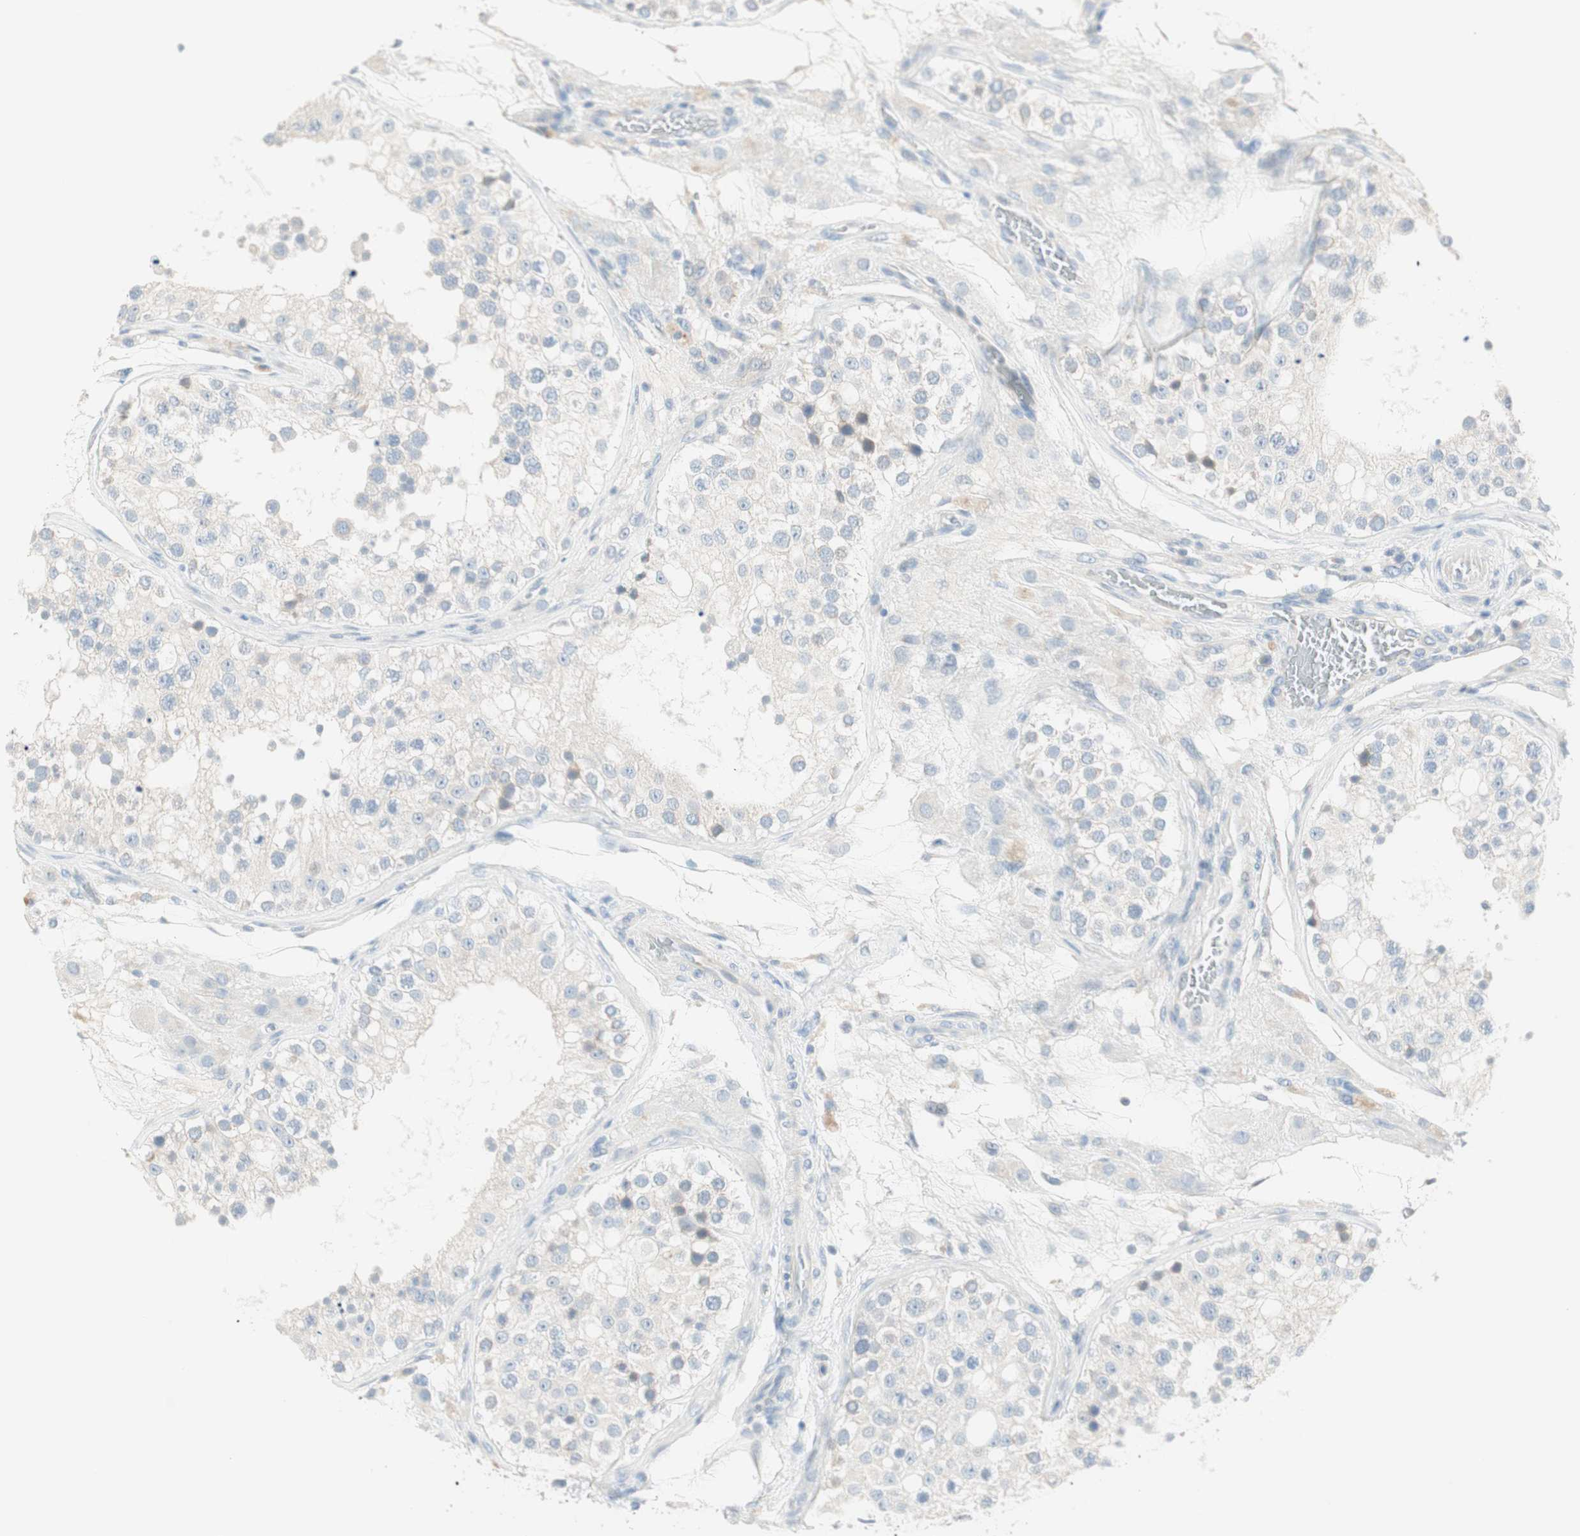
{"staining": {"intensity": "weak", "quantity": "<25%", "location": "cytoplasmic/membranous"}, "tissue": "testis", "cell_type": "Cells in seminiferous ducts", "image_type": "normal", "snomed": [{"axis": "morphology", "description": "Normal tissue, NOS"}, {"axis": "topography", "description": "Testis"}], "caption": "This is a photomicrograph of IHC staining of unremarkable testis, which shows no expression in cells in seminiferous ducts.", "gene": "SULT1C2", "patient": {"sex": "male", "age": 26}}